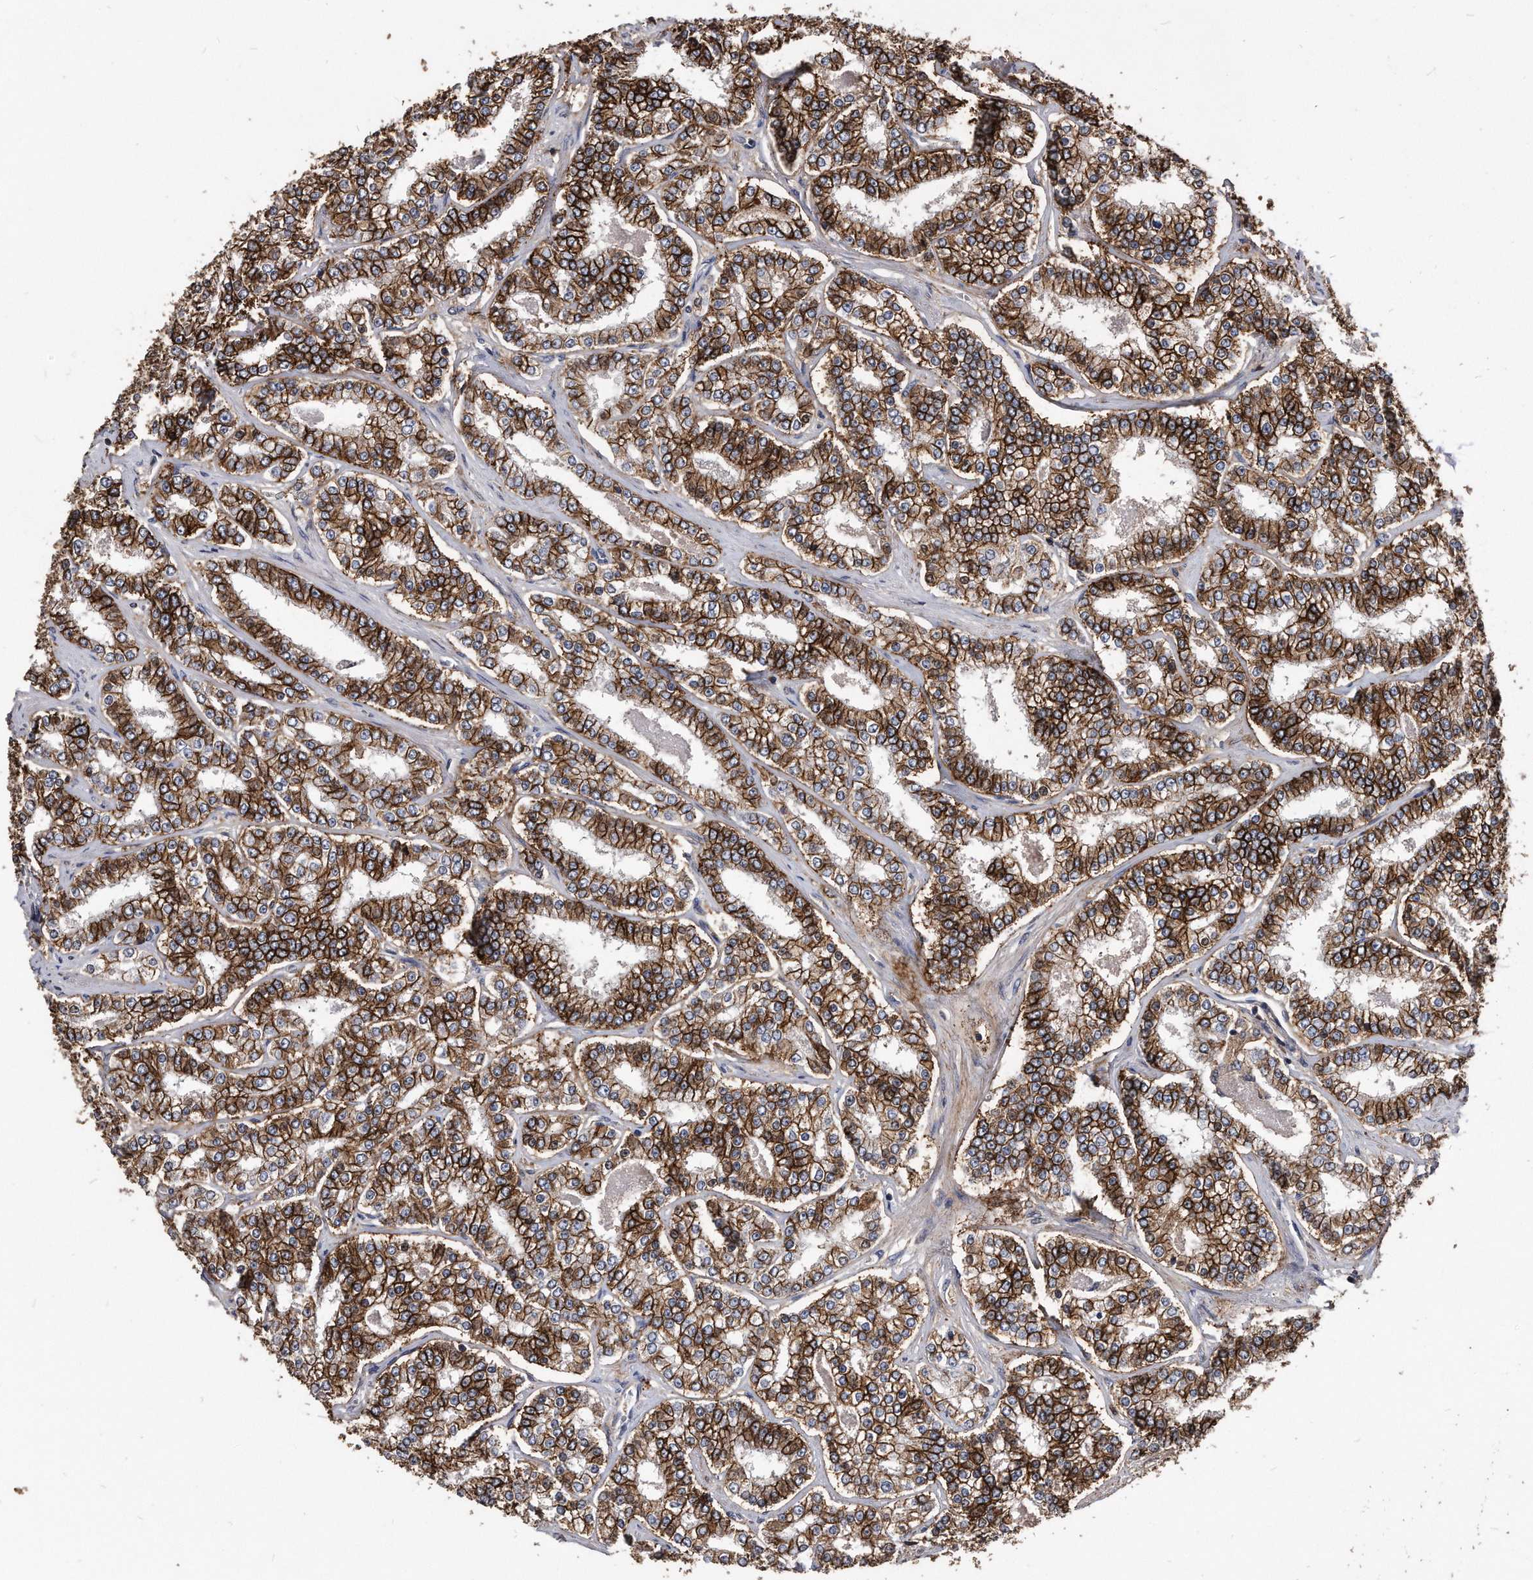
{"staining": {"intensity": "strong", "quantity": ">75%", "location": "cytoplasmic/membranous"}, "tissue": "prostate cancer", "cell_type": "Tumor cells", "image_type": "cancer", "snomed": [{"axis": "morphology", "description": "Normal tissue, NOS"}, {"axis": "morphology", "description": "Adenocarcinoma, High grade"}, {"axis": "topography", "description": "Prostate"}], "caption": "DAB (3,3'-diaminobenzidine) immunohistochemical staining of human prostate cancer (high-grade adenocarcinoma) reveals strong cytoplasmic/membranous protein expression in about >75% of tumor cells.", "gene": "IL20RA", "patient": {"sex": "male", "age": 83}}